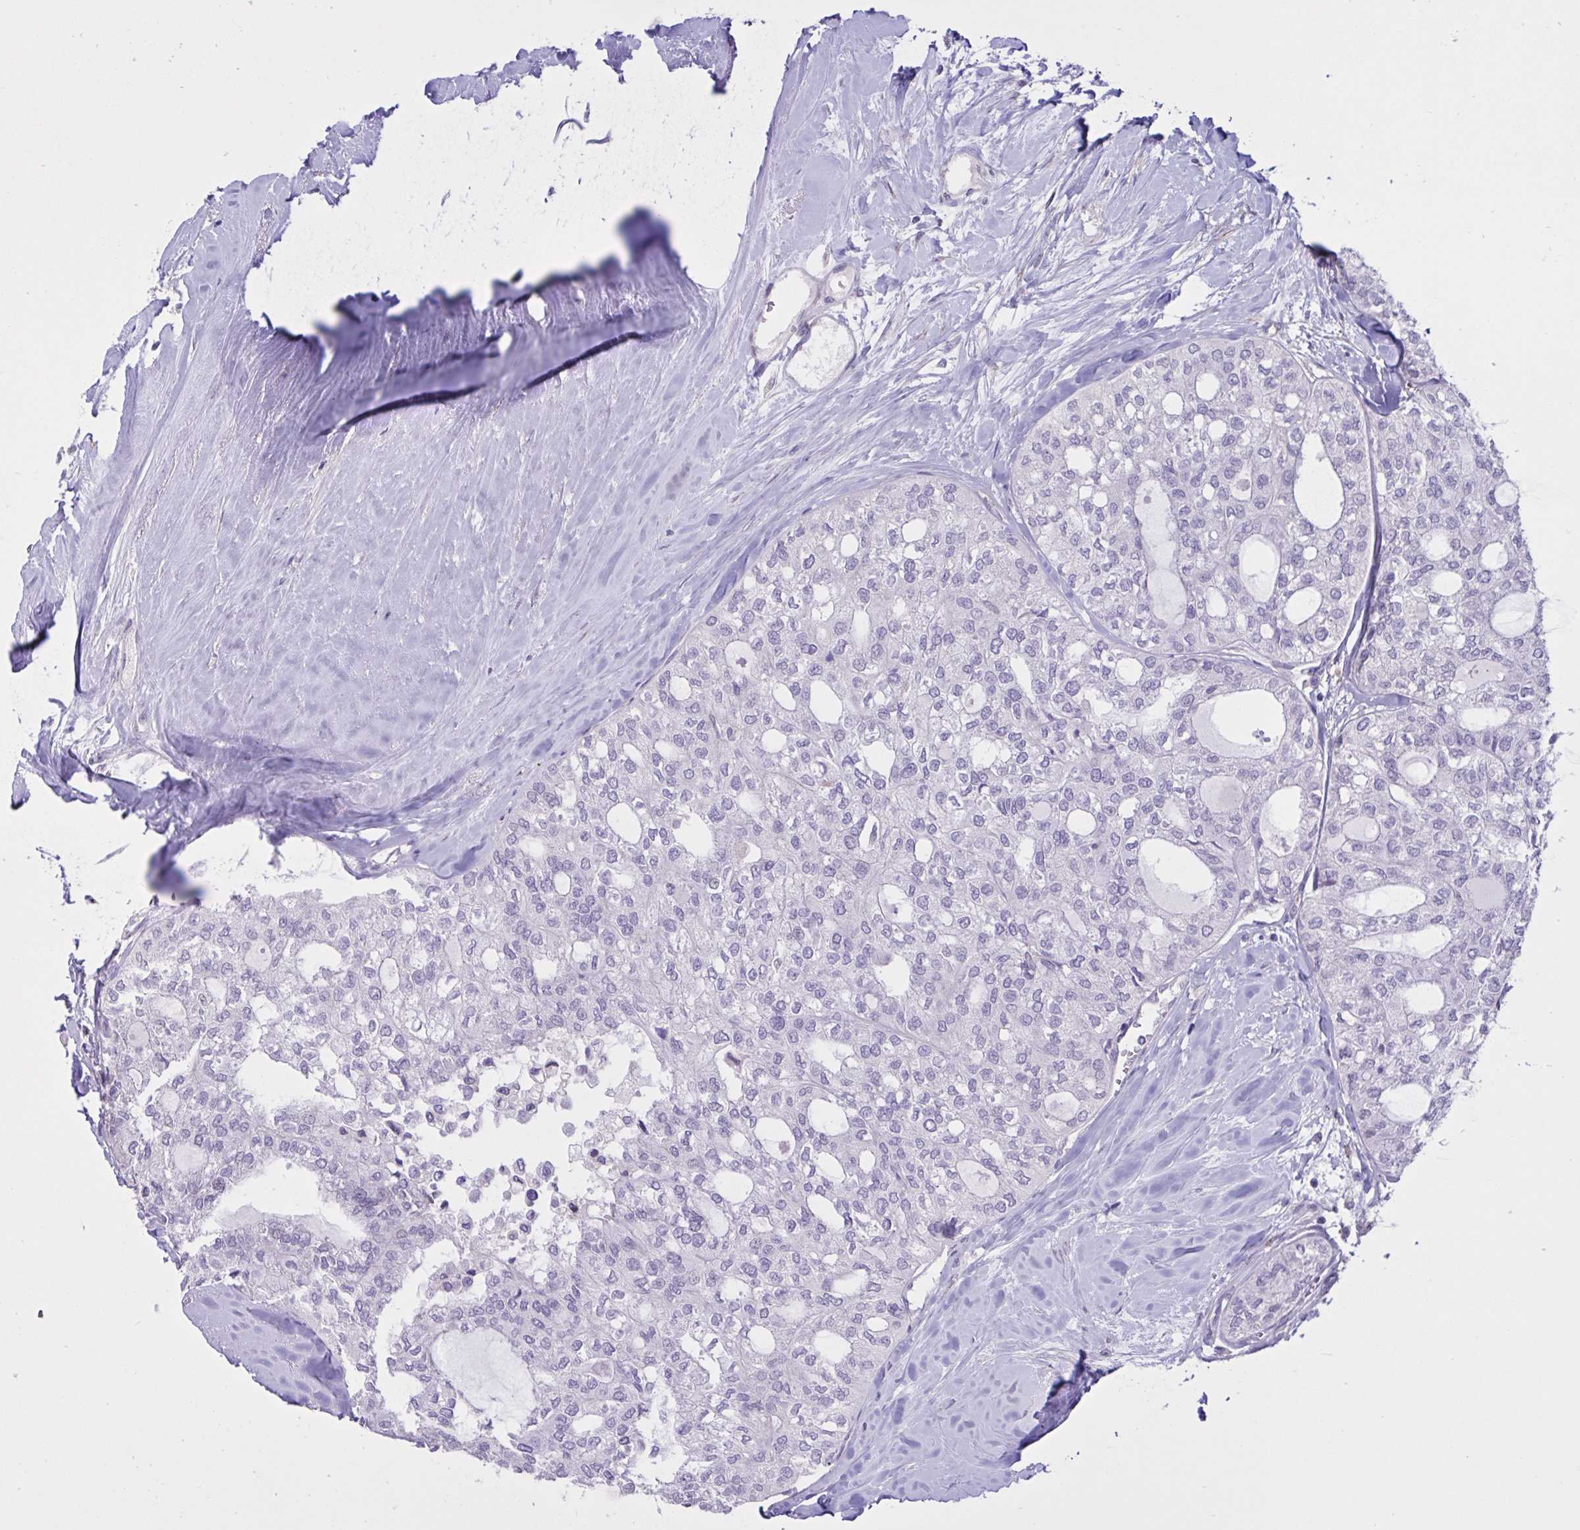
{"staining": {"intensity": "negative", "quantity": "none", "location": "none"}, "tissue": "thyroid cancer", "cell_type": "Tumor cells", "image_type": "cancer", "snomed": [{"axis": "morphology", "description": "Follicular adenoma carcinoma, NOS"}, {"axis": "topography", "description": "Thyroid gland"}], "caption": "This is an immunohistochemistry (IHC) photomicrograph of human thyroid cancer. There is no expression in tumor cells.", "gene": "MRGPRX2", "patient": {"sex": "male", "age": 75}}